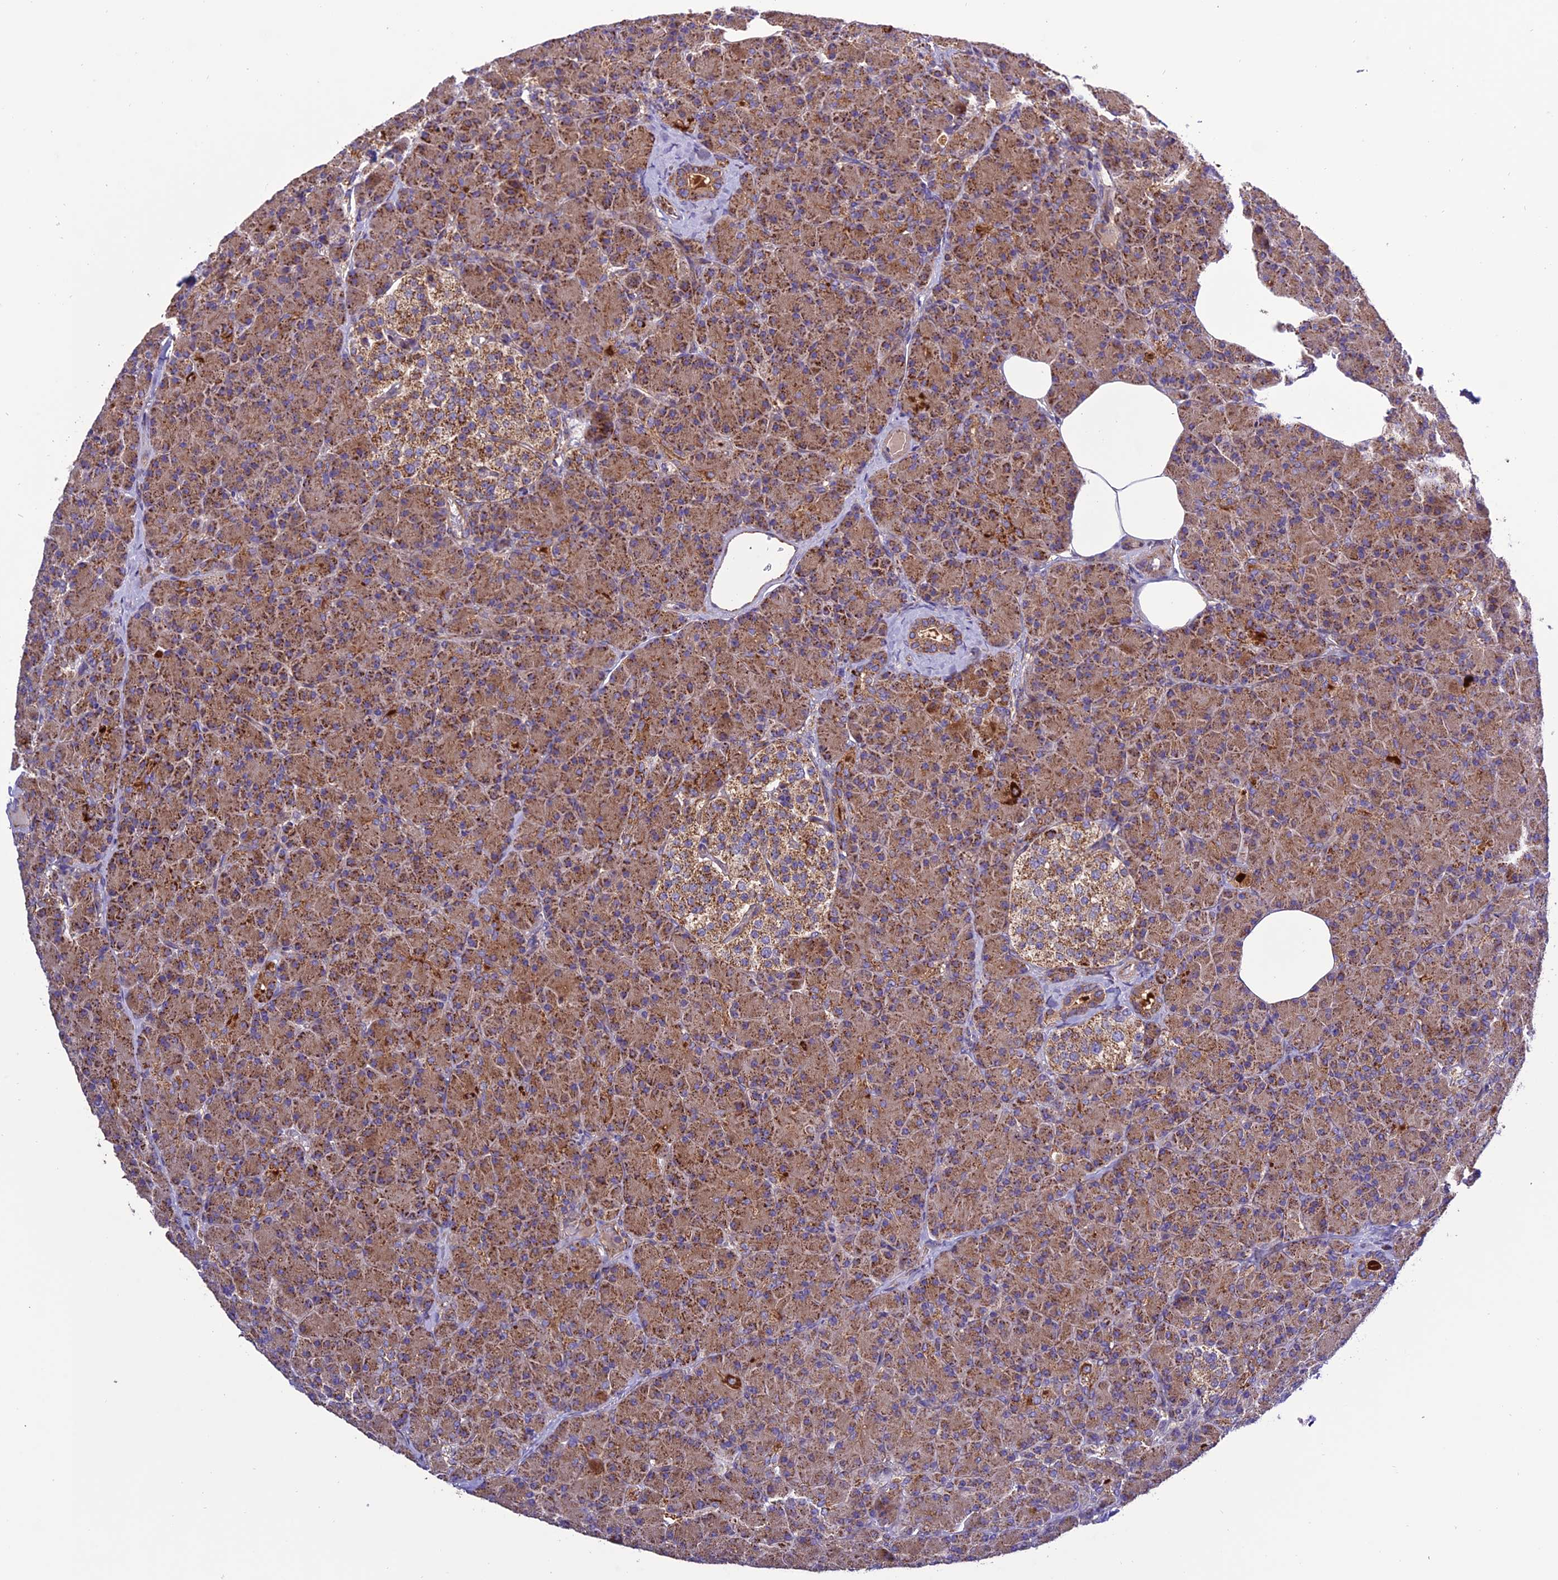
{"staining": {"intensity": "strong", "quantity": ">75%", "location": "cytoplasmic/membranous"}, "tissue": "pancreas", "cell_type": "Exocrine glandular cells", "image_type": "normal", "snomed": [{"axis": "morphology", "description": "Normal tissue, NOS"}, {"axis": "topography", "description": "Pancreas"}], "caption": "This image demonstrates IHC staining of benign human pancreas, with high strong cytoplasmic/membranous positivity in about >75% of exocrine glandular cells.", "gene": "MRPS9", "patient": {"sex": "female", "age": 43}}